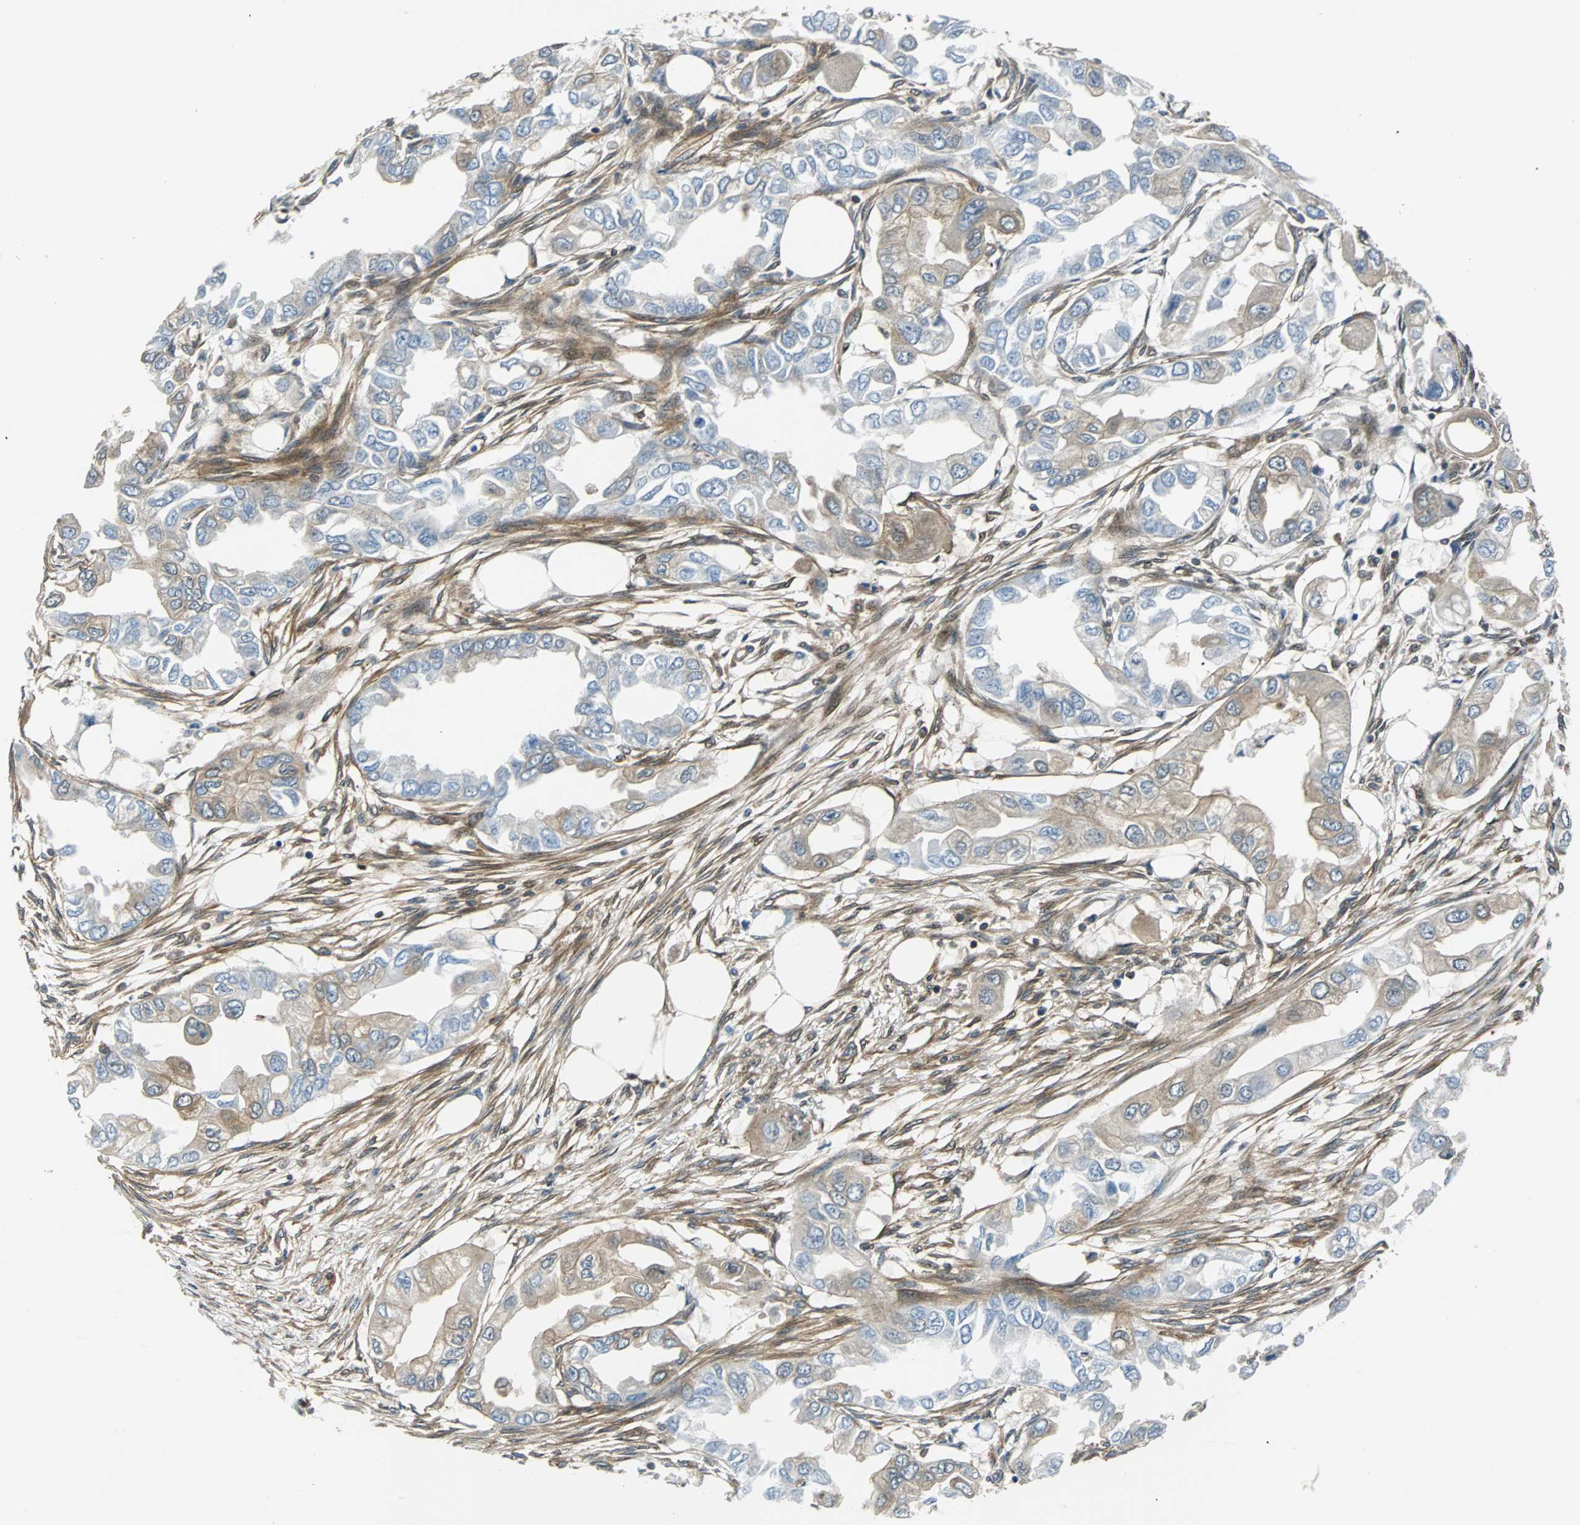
{"staining": {"intensity": "weak", "quantity": "25%-75%", "location": "cytoplasmic/membranous"}, "tissue": "endometrial cancer", "cell_type": "Tumor cells", "image_type": "cancer", "snomed": [{"axis": "morphology", "description": "Adenocarcinoma, NOS"}, {"axis": "topography", "description": "Endometrium"}], "caption": "Endometrial cancer (adenocarcinoma) stained with a brown dye reveals weak cytoplasmic/membranous positive positivity in approximately 25%-75% of tumor cells.", "gene": "RELA", "patient": {"sex": "female", "age": 67}}